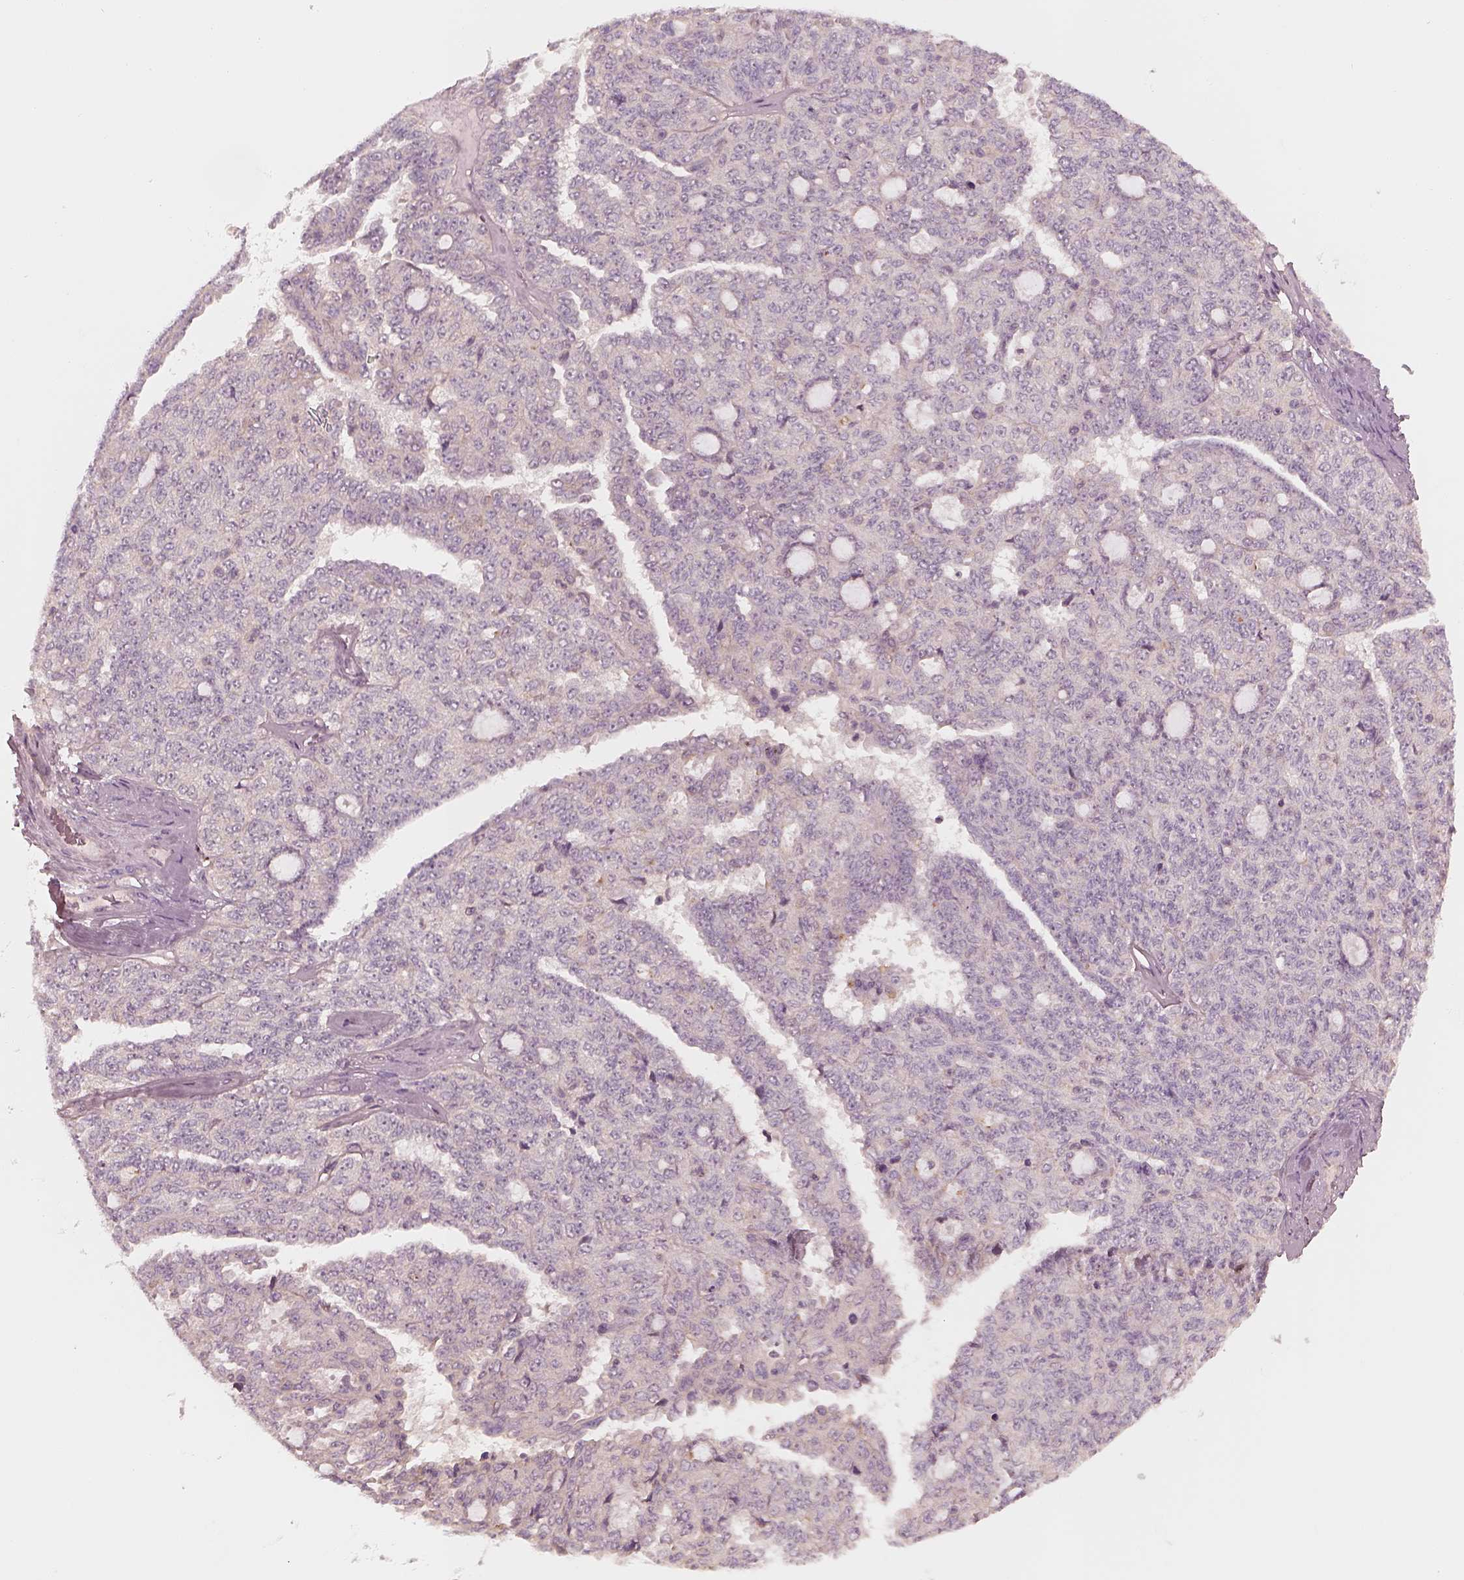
{"staining": {"intensity": "negative", "quantity": "none", "location": "none"}, "tissue": "ovarian cancer", "cell_type": "Tumor cells", "image_type": "cancer", "snomed": [{"axis": "morphology", "description": "Cystadenocarcinoma, serous, NOS"}, {"axis": "topography", "description": "Ovary"}], "caption": "DAB immunohistochemical staining of ovarian serous cystadenocarcinoma shows no significant positivity in tumor cells.", "gene": "FAM107B", "patient": {"sex": "female", "age": 71}}